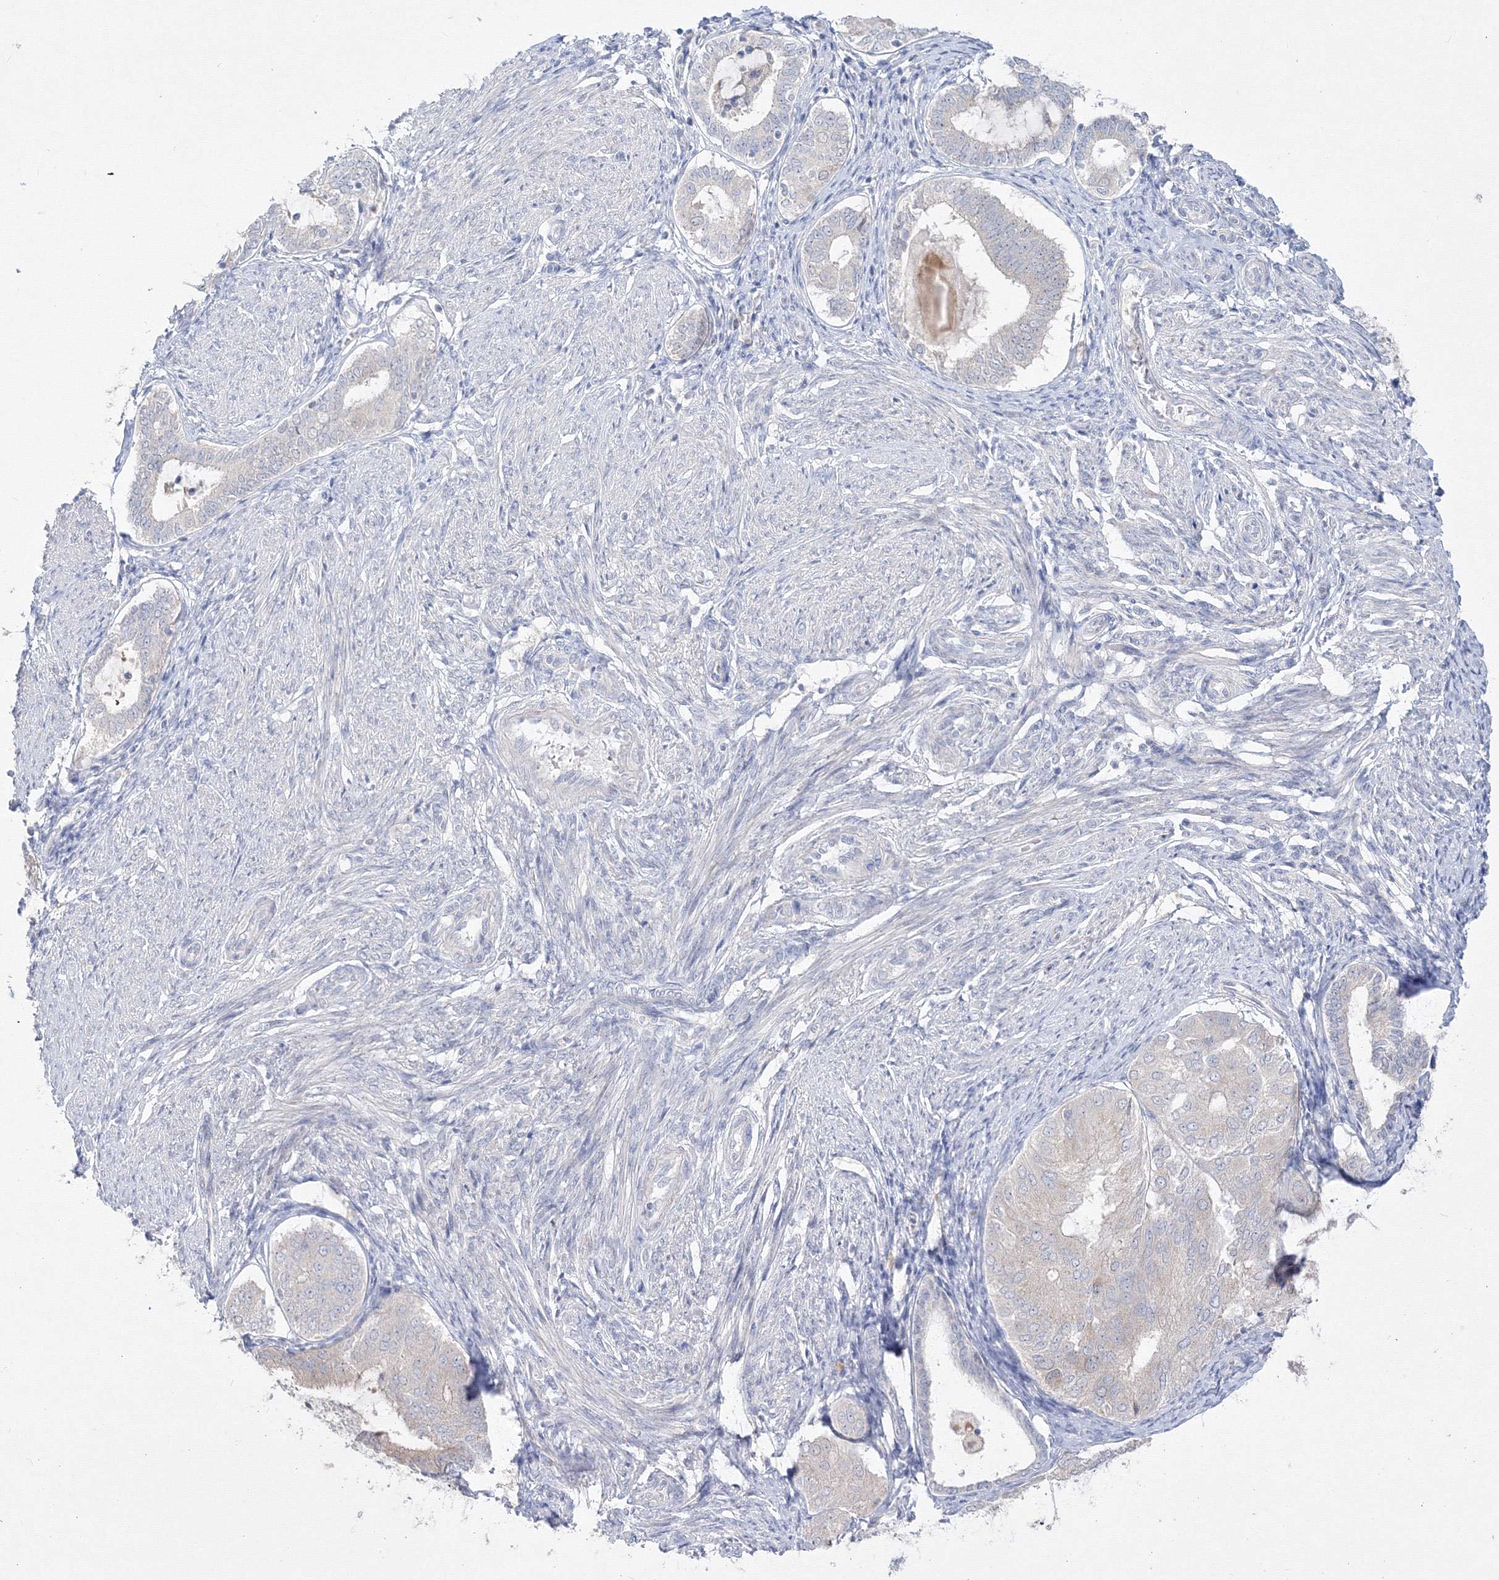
{"staining": {"intensity": "negative", "quantity": "none", "location": "none"}, "tissue": "endometrial cancer", "cell_type": "Tumor cells", "image_type": "cancer", "snomed": [{"axis": "morphology", "description": "Adenocarcinoma, NOS"}, {"axis": "topography", "description": "Endometrium"}], "caption": "DAB (3,3'-diaminobenzidine) immunohistochemical staining of endometrial adenocarcinoma shows no significant positivity in tumor cells.", "gene": "FBXL8", "patient": {"sex": "female", "age": 81}}